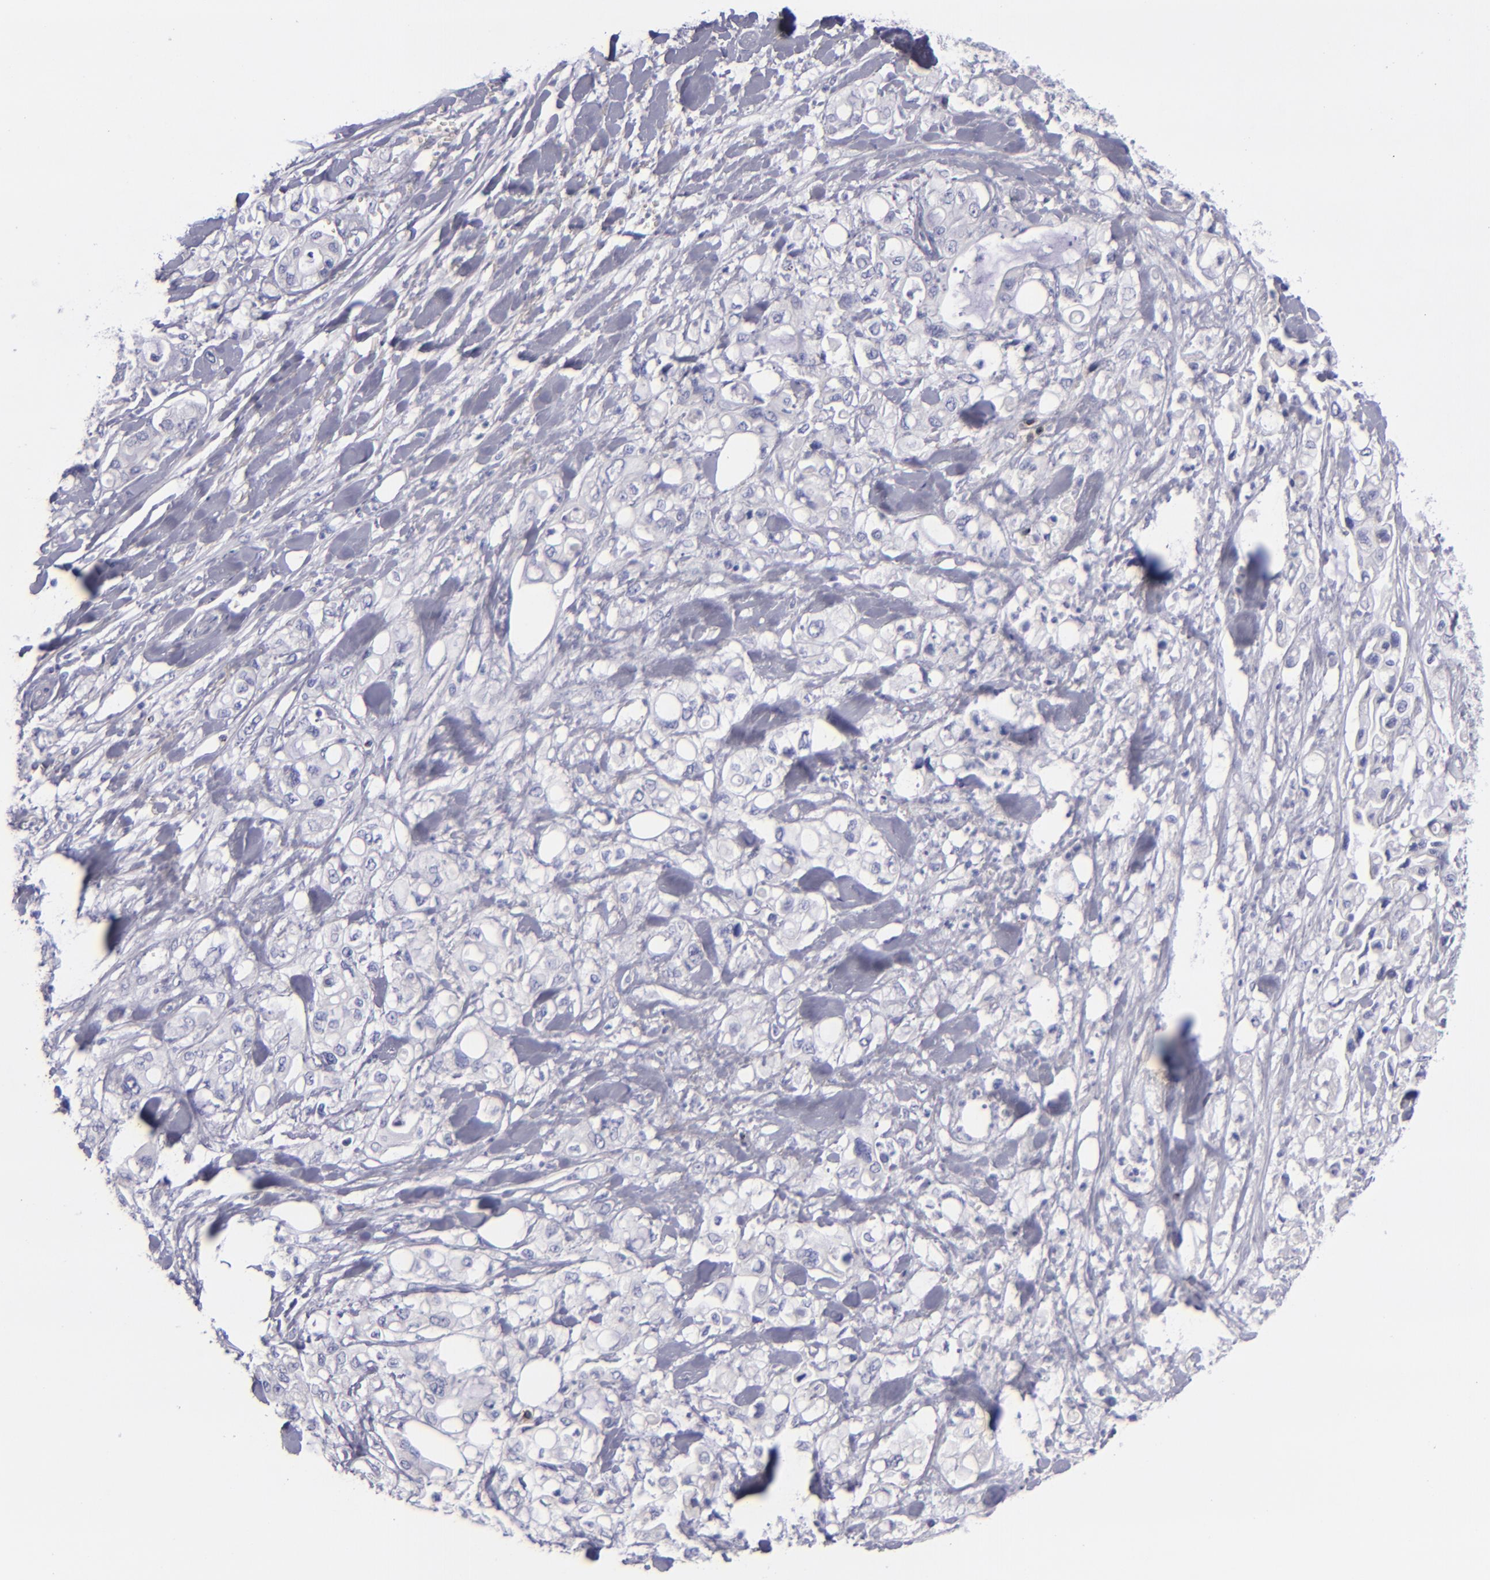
{"staining": {"intensity": "negative", "quantity": "none", "location": "none"}, "tissue": "pancreatic cancer", "cell_type": "Tumor cells", "image_type": "cancer", "snomed": [{"axis": "morphology", "description": "Adenocarcinoma, NOS"}, {"axis": "topography", "description": "Pancreas"}], "caption": "This is a image of IHC staining of pancreatic adenocarcinoma, which shows no staining in tumor cells.", "gene": "CD2", "patient": {"sex": "male", "age": 70}}